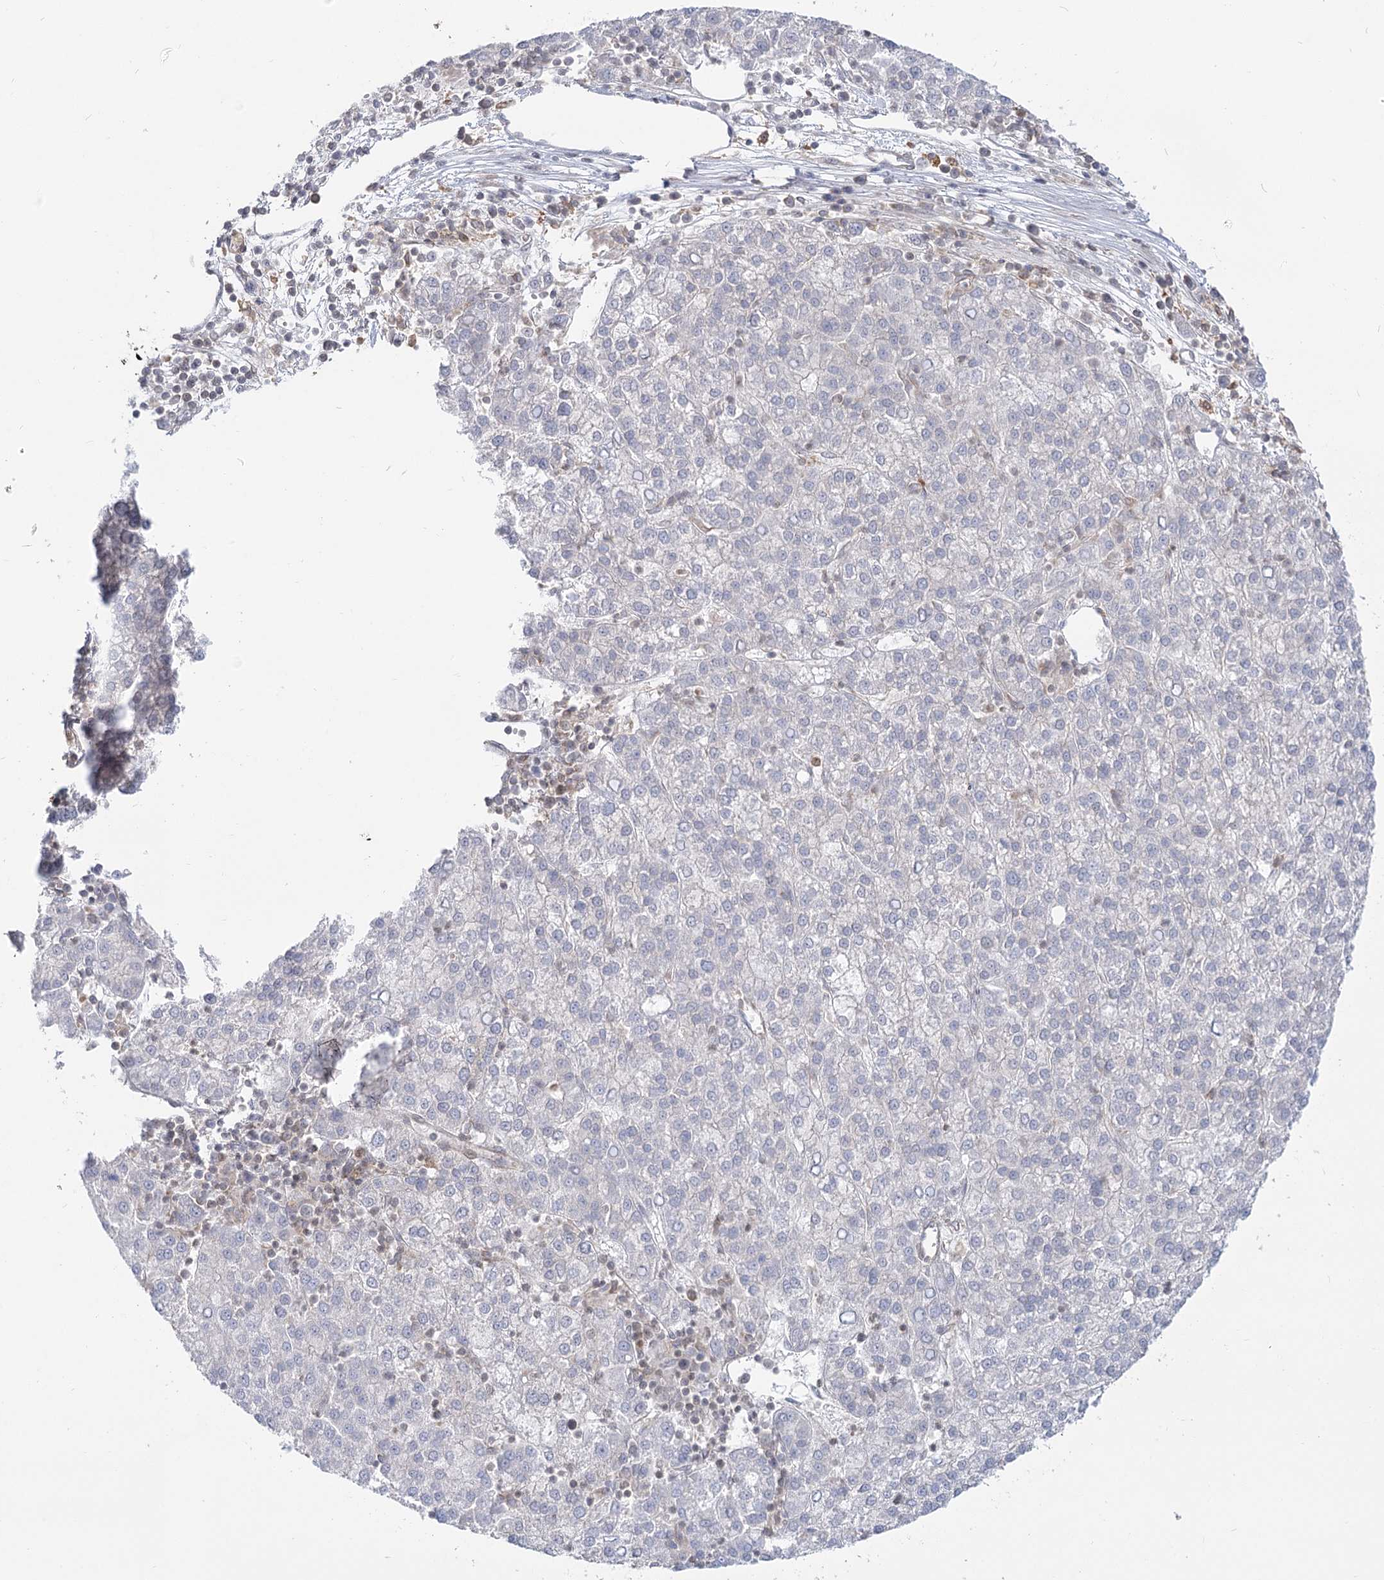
{"staining": {"intensity": "negative", "quantity": "none", "location": "none"}, "tissue": "liver cancer", "cell_type": "Tumor cells", "image_type": "cancer", "snomed": [{"axis": "morphology", "description": "Carcinoma, Hepatocellular, NOS"}, {"axis": "topography", "description": "Liver"}], "caption": "Immunohistochemistry (IHC) histopathology image of liver hepatocellular carcinoma stained for a protein (brown), which reveals no expression in tumor cells.", "gene": "MTMR3", "patient": {"sex": "female", "age": 58}}